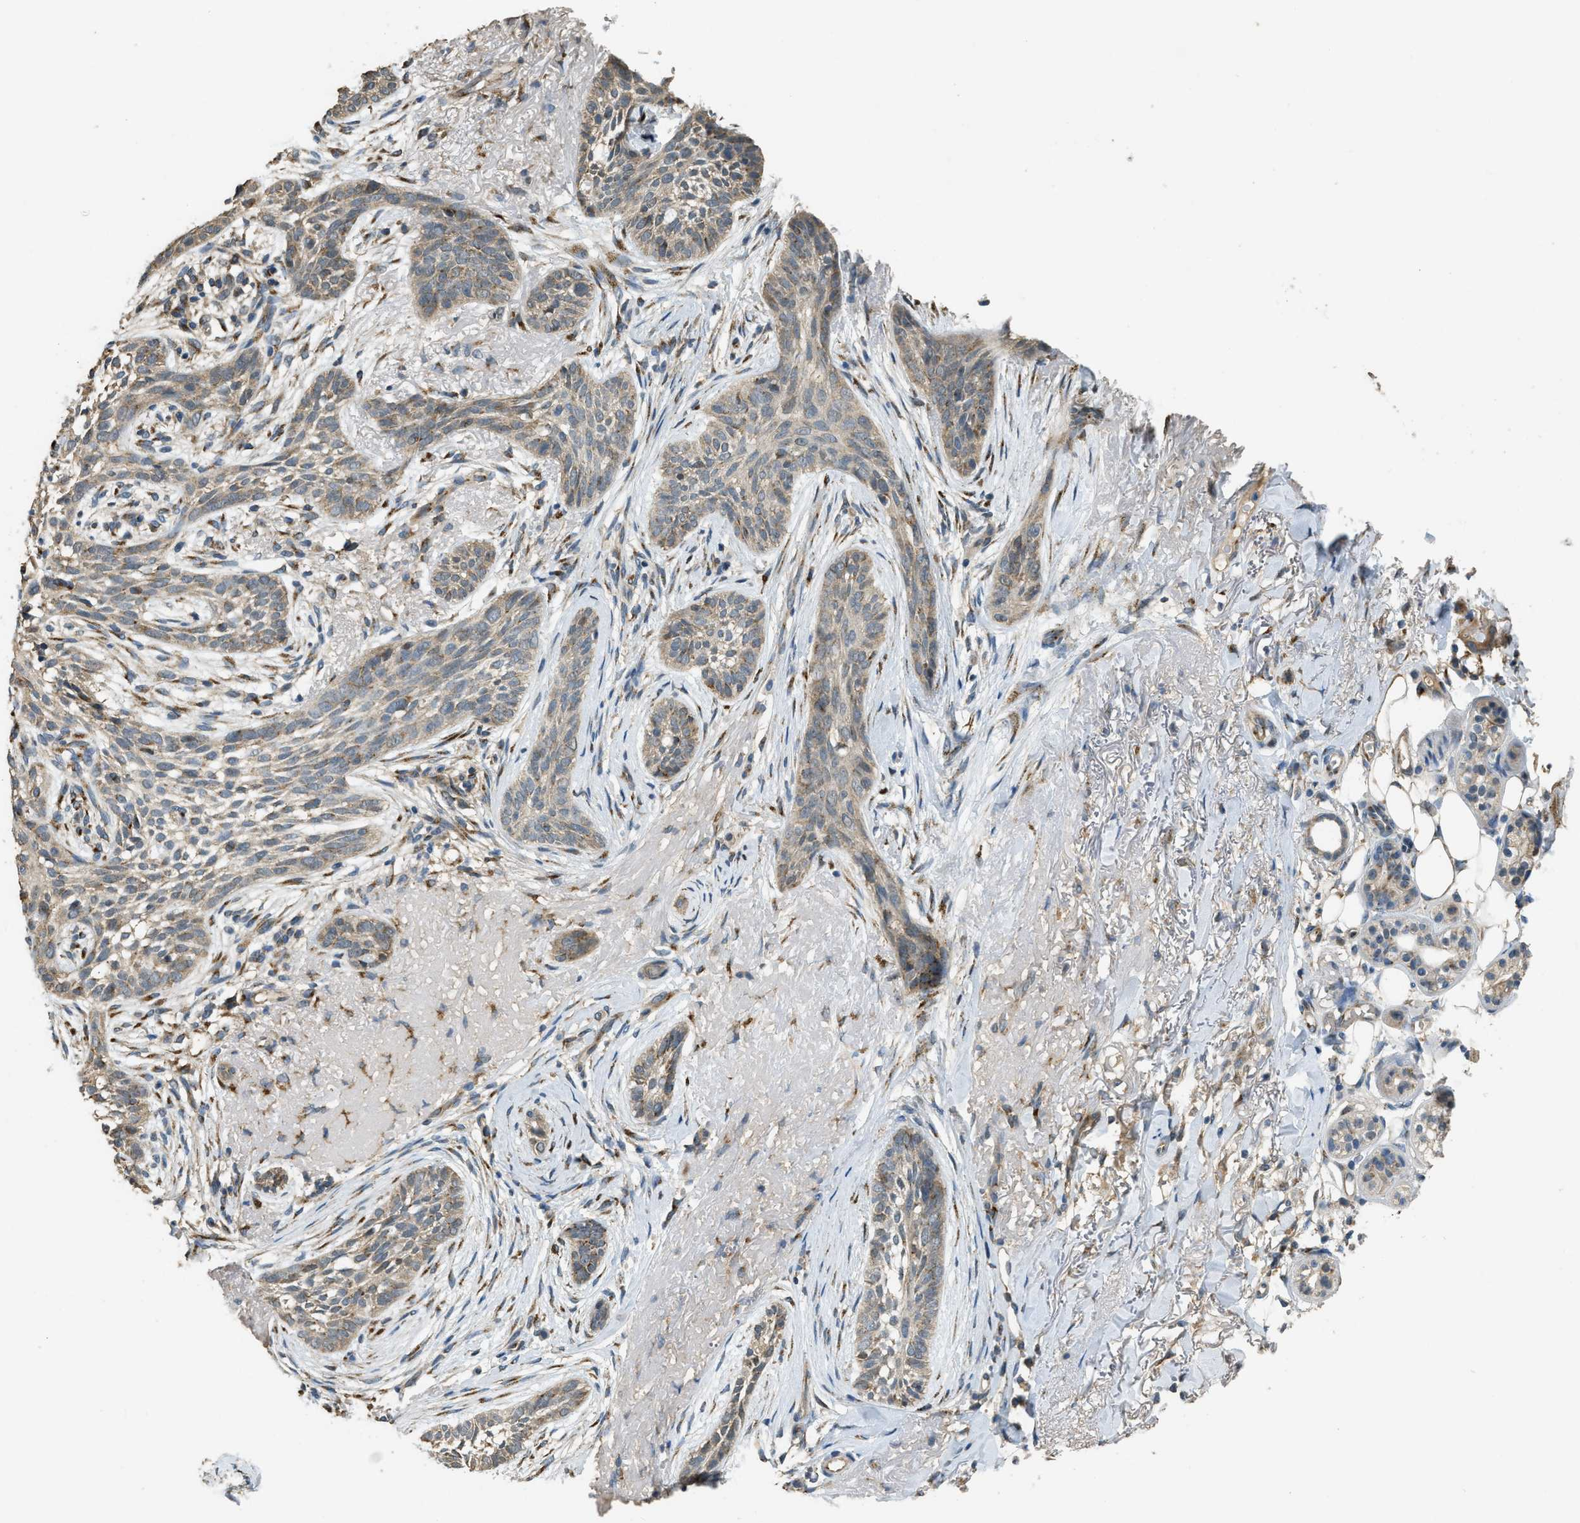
{"staining": {"intensity": "moderate", "quantity": ">75%", "location": "cytoplasmic/membranous"}, "tissue": "skin cancer", "cell_type": "Tumor cells", "image_type": "cancer", "snomed": [{"axis": "morphology", "description": "Basal cell carcinoma"}, {"axis": "topography", "description": "Skin"}], "caption": "High-power microscopy captured an IHC micrograph of skin basal cell carcinoma, revealing moderate cytoplasmic/membranous positivity in about >75% of tumor cells.", "gene": "IPO7", "patient": {"sex": "female", "age": 88}}